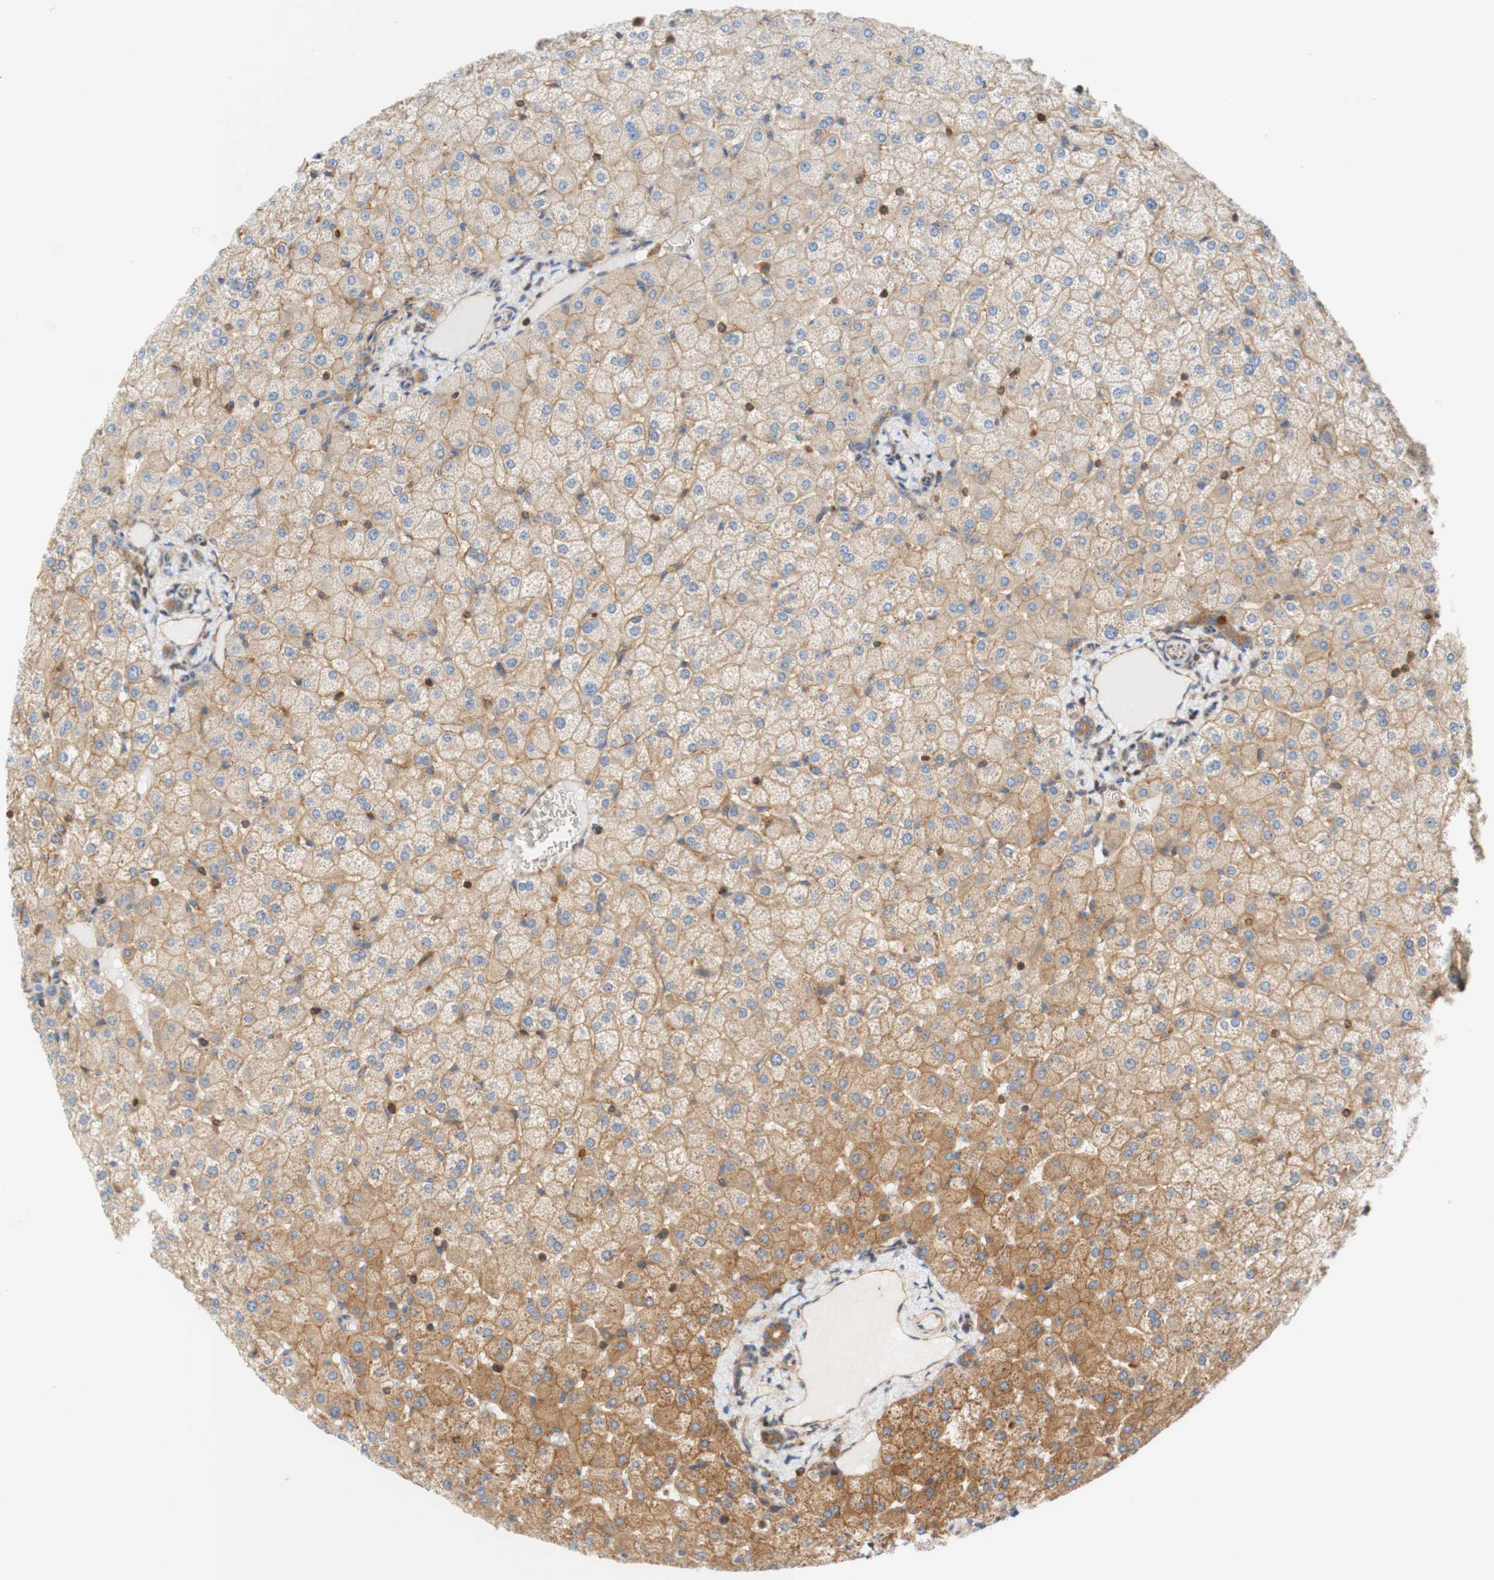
{"staining": {"intensity": "moderate", "quantity": ">75%", "location": "cytoplasmic/membranous"}, "tissue": "liver", "cell_type": "Cholangiocytes", "image_type": "normal", "snomed": [{"axis": "morphology", "description": "Normal tissue, NOS"}, {"axis": "topography", "description": "Liver"}], "caption": "IHC of unremarkable liver shows medium levels of moderate cytoplasmic/membranous positivity in approximately >75% of cholangiocytes.", "gene": "STOM", "patient": {"sex": "female", "age": 32}}